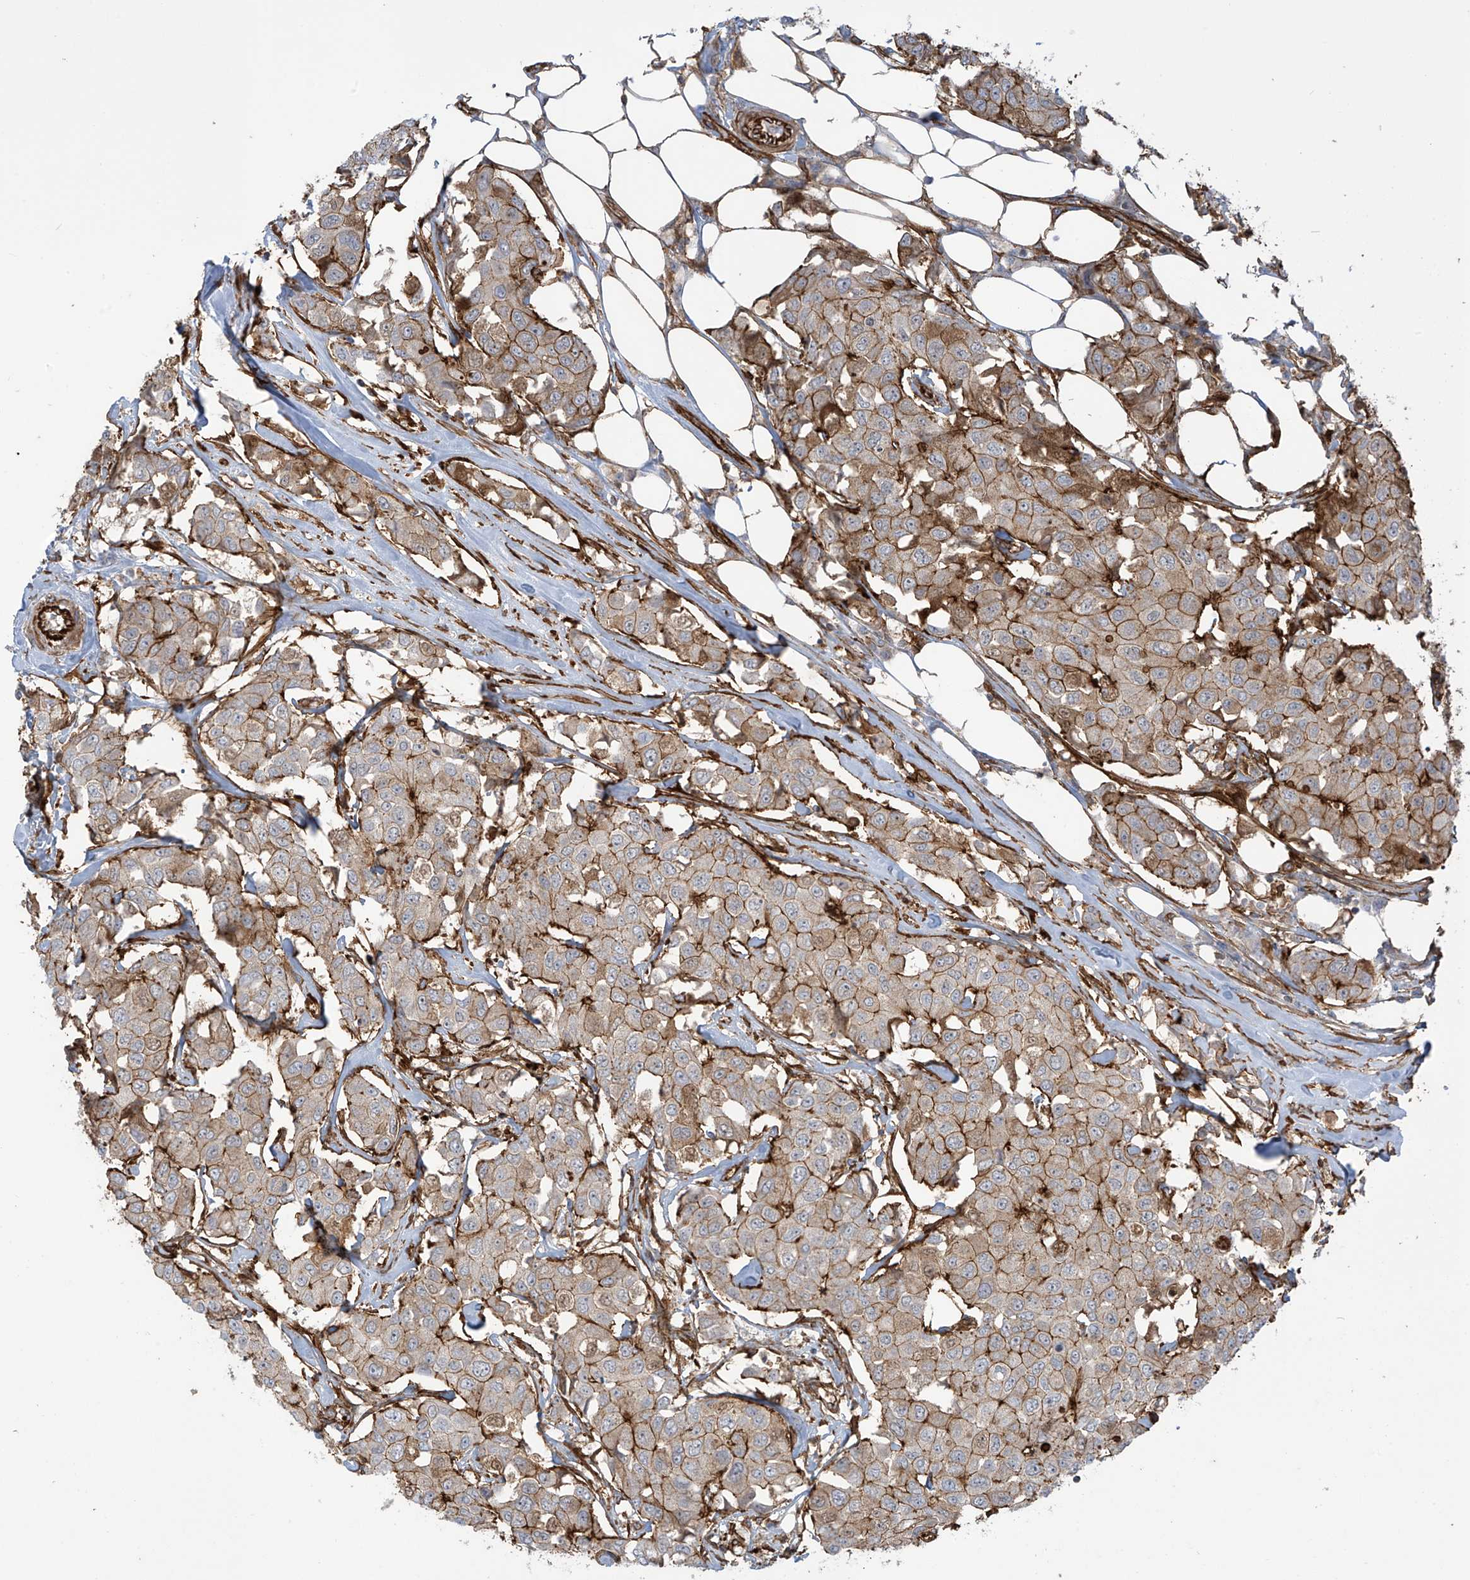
{"staining": {"intensity": "moderate", "quantity": ">75%", "location": "cytoplasmic/membranous"}, "tissue": "breast cancer", "cell_type": "Tumor cells", "image_type": "cancer", "snomed": [{"axis": "morphology", "description": "Duct carcinoma"}, {"axis": "topography", "description": "Breast"}], "caption": "A brown stain shows moderate cytoplasmic/membranous positivity of a protein in breast cancer tumor cells.", "gene": "SLC9A2", "patient": {"sex": "female", "age": 80}}